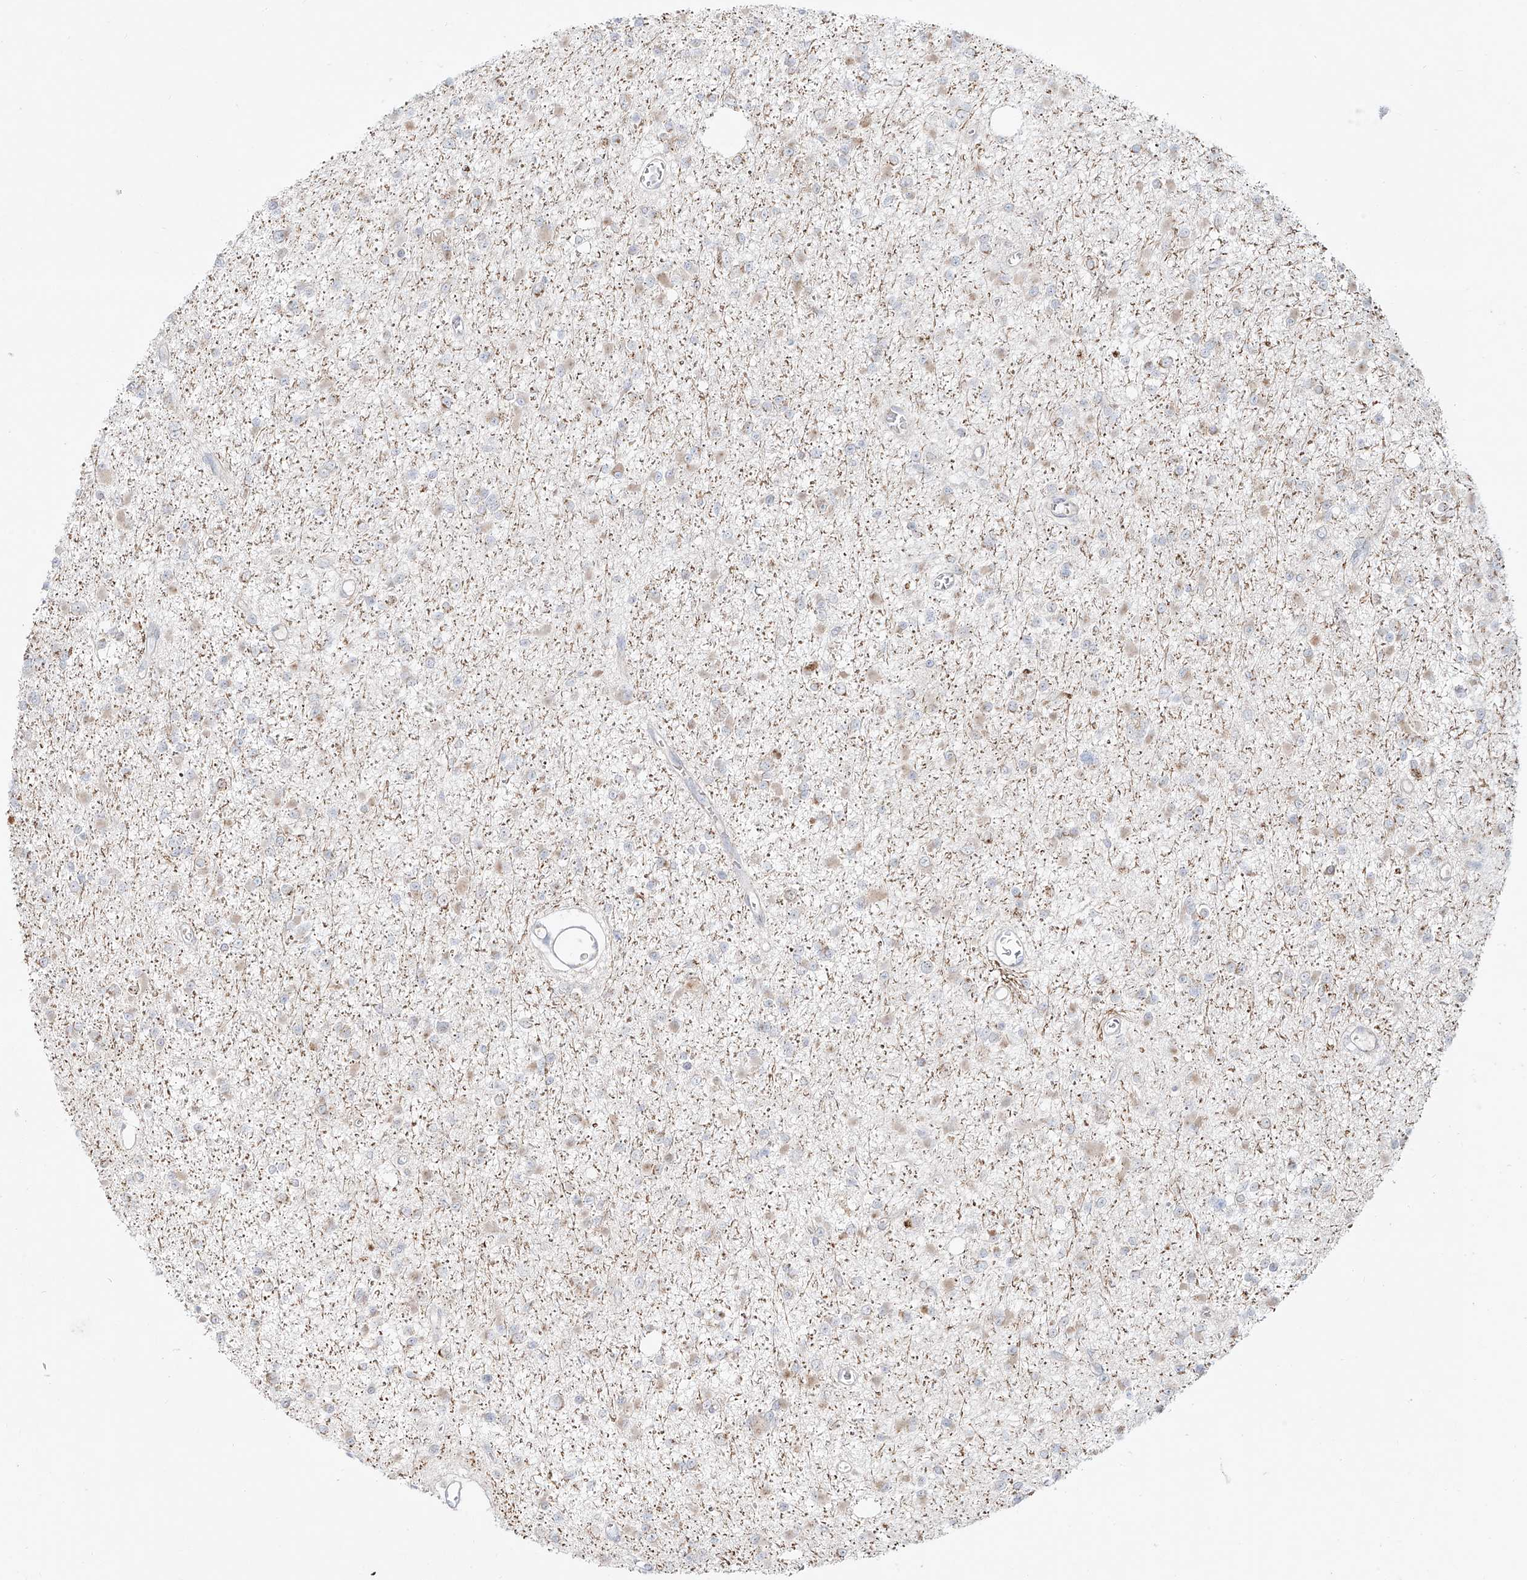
{"staining": {"intensity": "weak", "quantity": "25%-75%", "location": "cytoplasmic/membranous"}, "tissue": "glioma", "cell_type": "Tumor cells", "image_type": "cancer", "snomed": [{"axis": "morphology", "description": "Glioma, malignant, Low grade"}, {"axis": "topography", "description": "Brain"}], "caption": "Weak cytoplasmic/membranous staining for a protein is seen in approximately 25%-75% of tumor cells of glioma using IHC.", "gene": "BSDC1", "patient": {"sex": "female", "age": 22}}